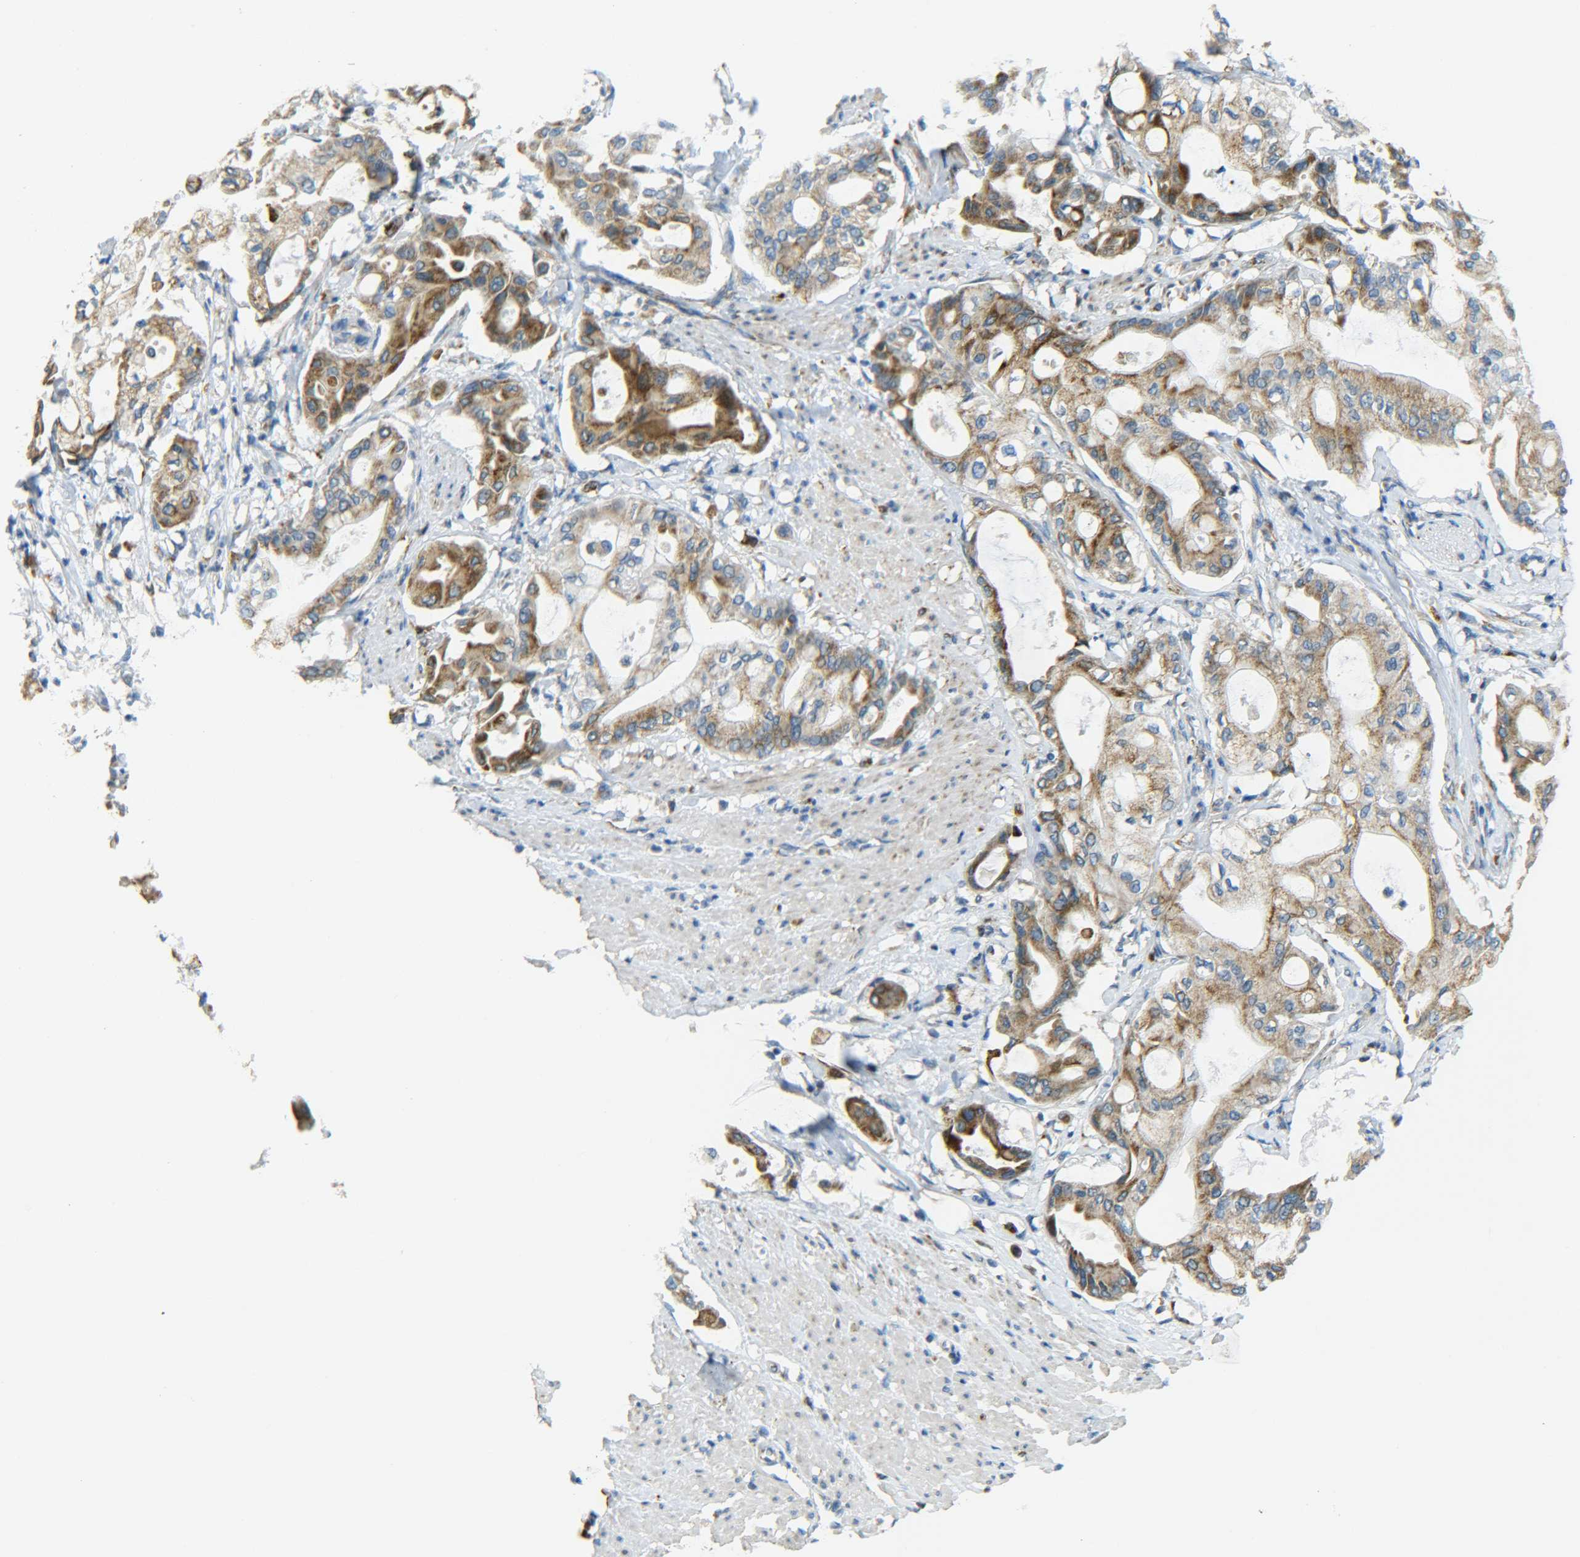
{"staining": {"intensity": "moderate", "quantity": ">75%", "location": "cytoplasmic/membranous"}, "tissue": "pancreatic cancer", "cell_type": "Tumor cells", "image_type": "cancer", "snomed": [{"axis": "morphology", "description": "Adenocarcinoma, NOS"}, {"axis": "morphology", "description": "Adenocarcinoma, metastatic, NOS"}, {"axis": "topography", "description": "Lymph node"}, {"axis": "topography", "description": "Pancreas"}, {"axis": "topography", "description": "Duodenum"}], "caption": "Tumor cells reveal medium levels of moderate cytoplasmic/membranous expression in about >75% of cells in pancreatic cancer.", "gene": "CYB5R1", "patient": {"sex": "female", "age": 64}}